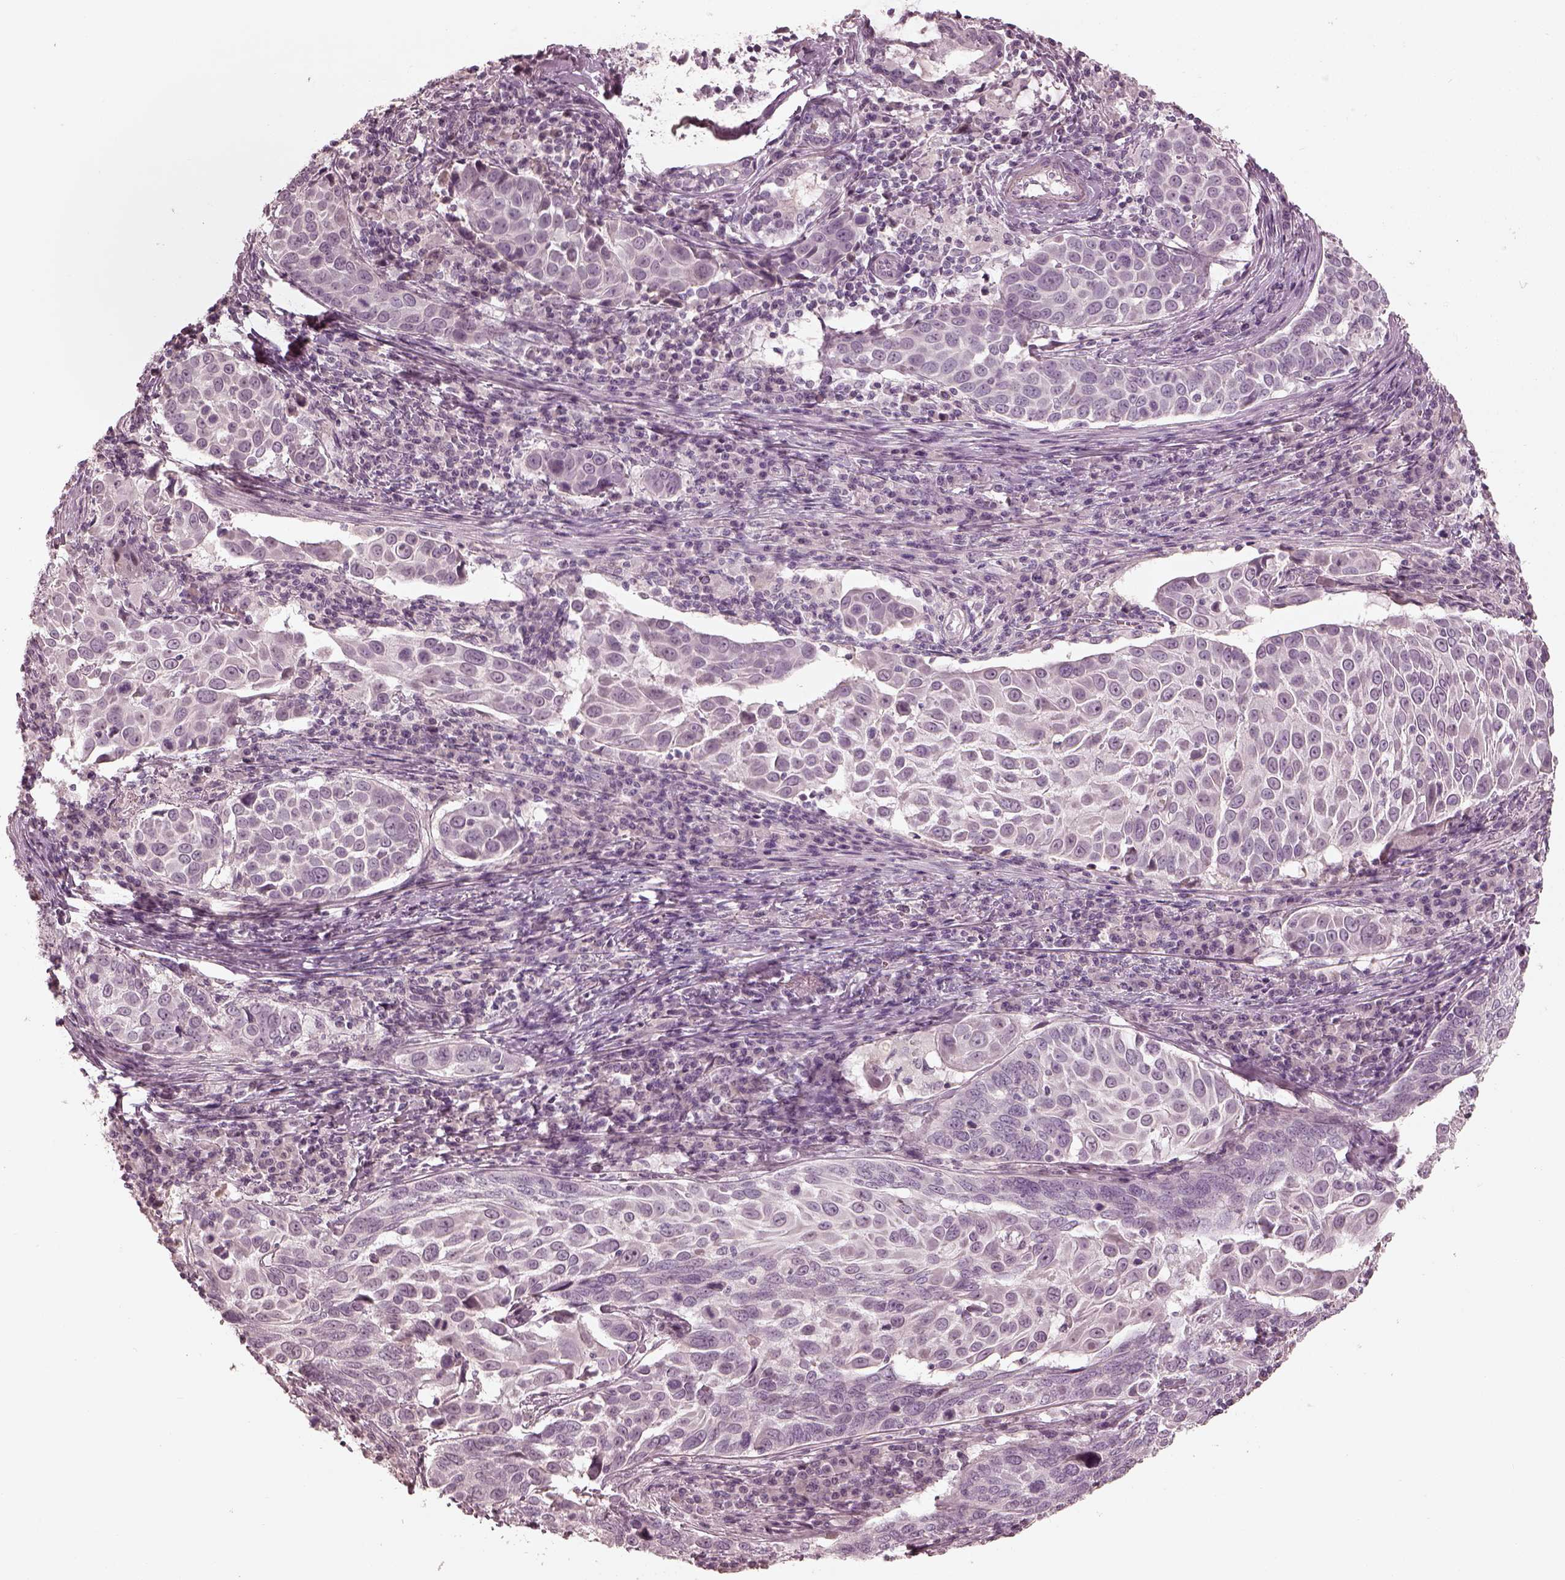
{"staining": {"intensity": "negative", "quantity": "none", "location": "none"}, "tissue": "lung cancer", "cell_type": "Tumor cells", "image_type": "cancer", "snomed": [{"axis": "morphology", "description": "Squamous cell carcinoma, NOS"}, {"axis": "topography", "description": "Lung"}], "caption": "Human squamous cell carcinoma (lung) stained for a protein using immunohistochemistry exhibits no staining in tumor cells.", "gene": "ADRB3", "patient": {"sex": "male", "age": 57}}